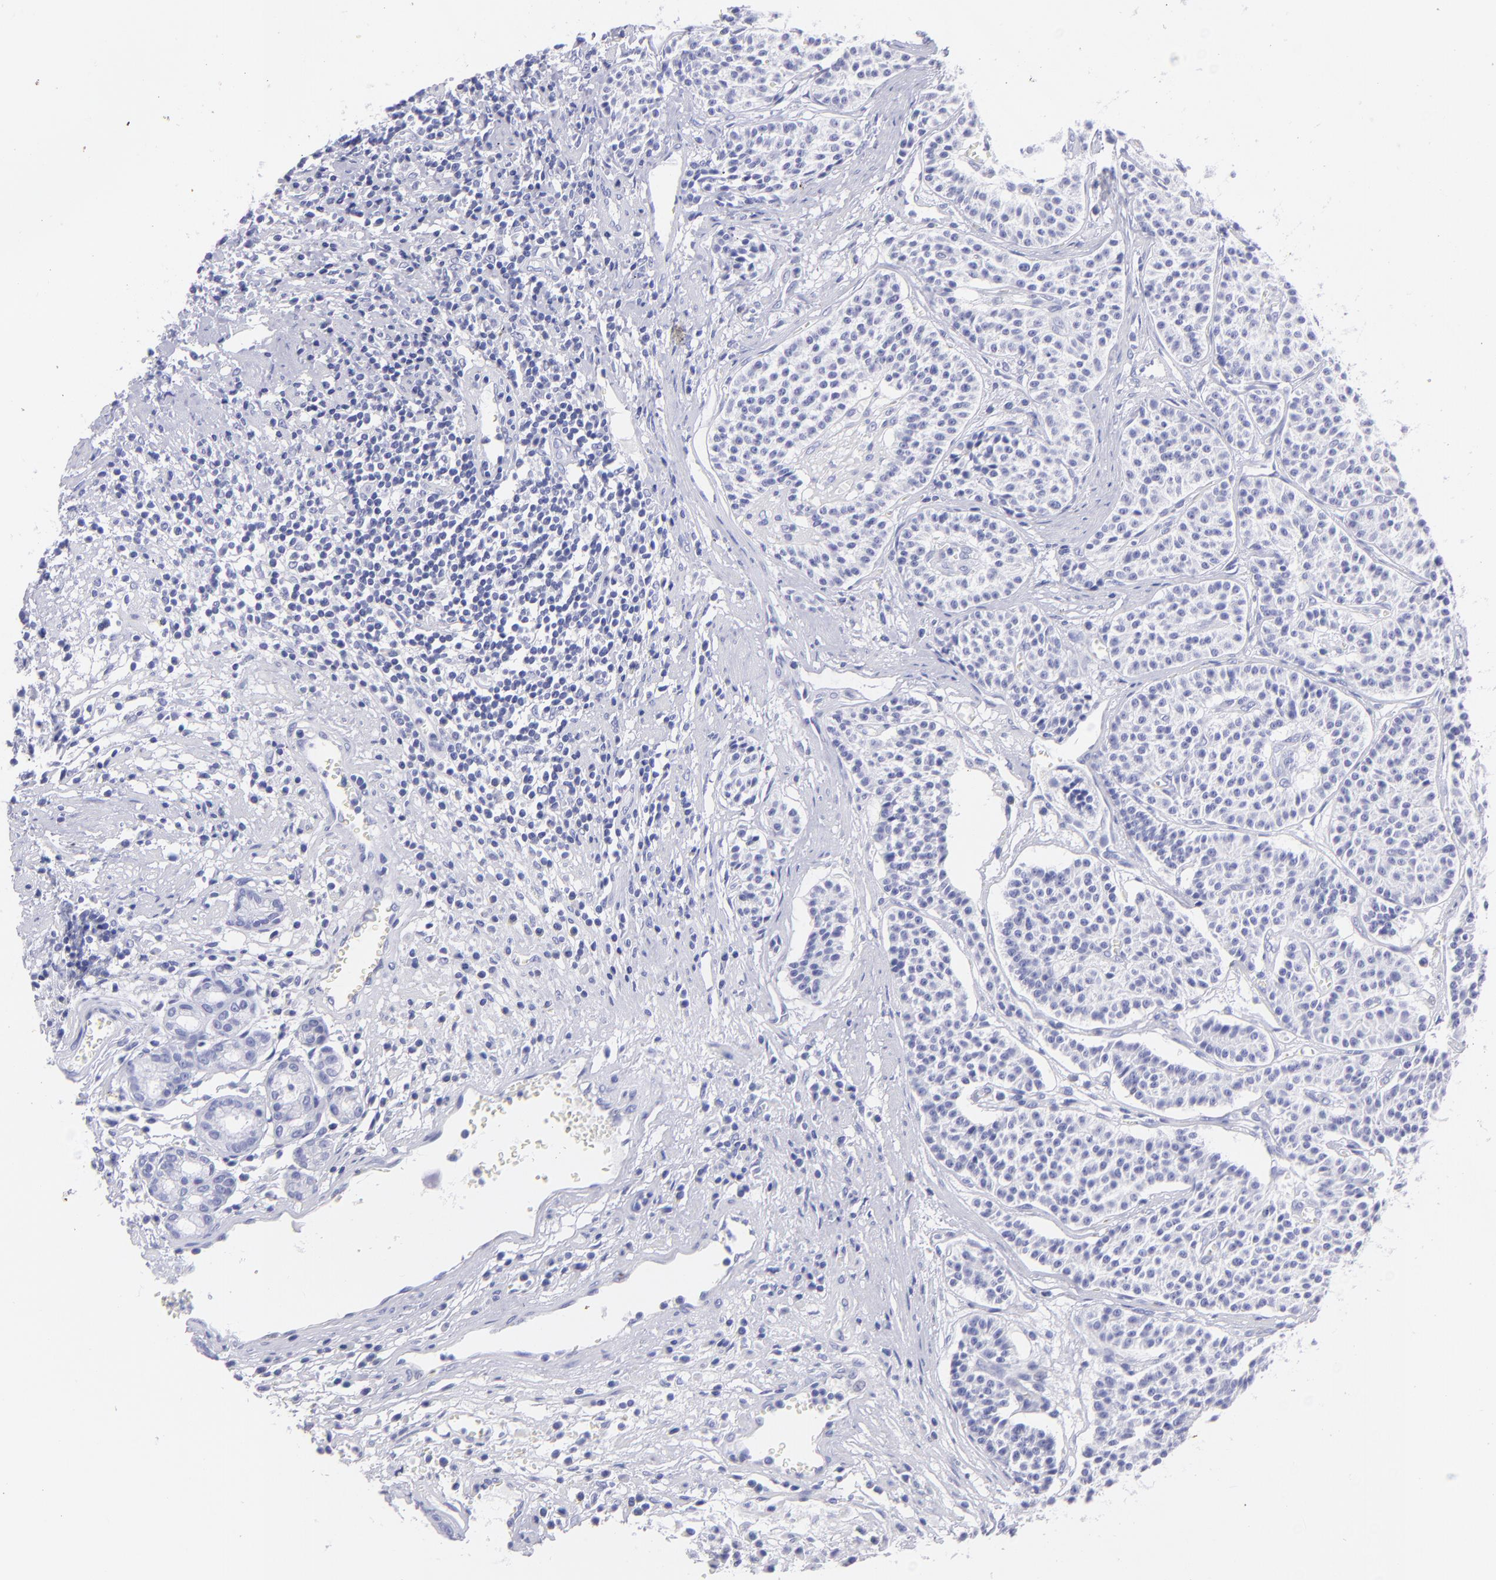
{"staining": {"intensity": "negative", "quantity": "none", "location": "none"}, "tissue": "carcinoid", "cell_type": "Tumor cells", "image_type": "cancer", "snomed": [{"axis": "morphology", "description": "Carcinoid, malignant, NOS"}, {"axis": "topography", "description": "Stomach"}], "caption": "This is a micrograph of IHC staining of carcinoid, which shows no positivity in tumor cells.", "gene": "PIP", "patient": {"sex": "female", "age": 76}}